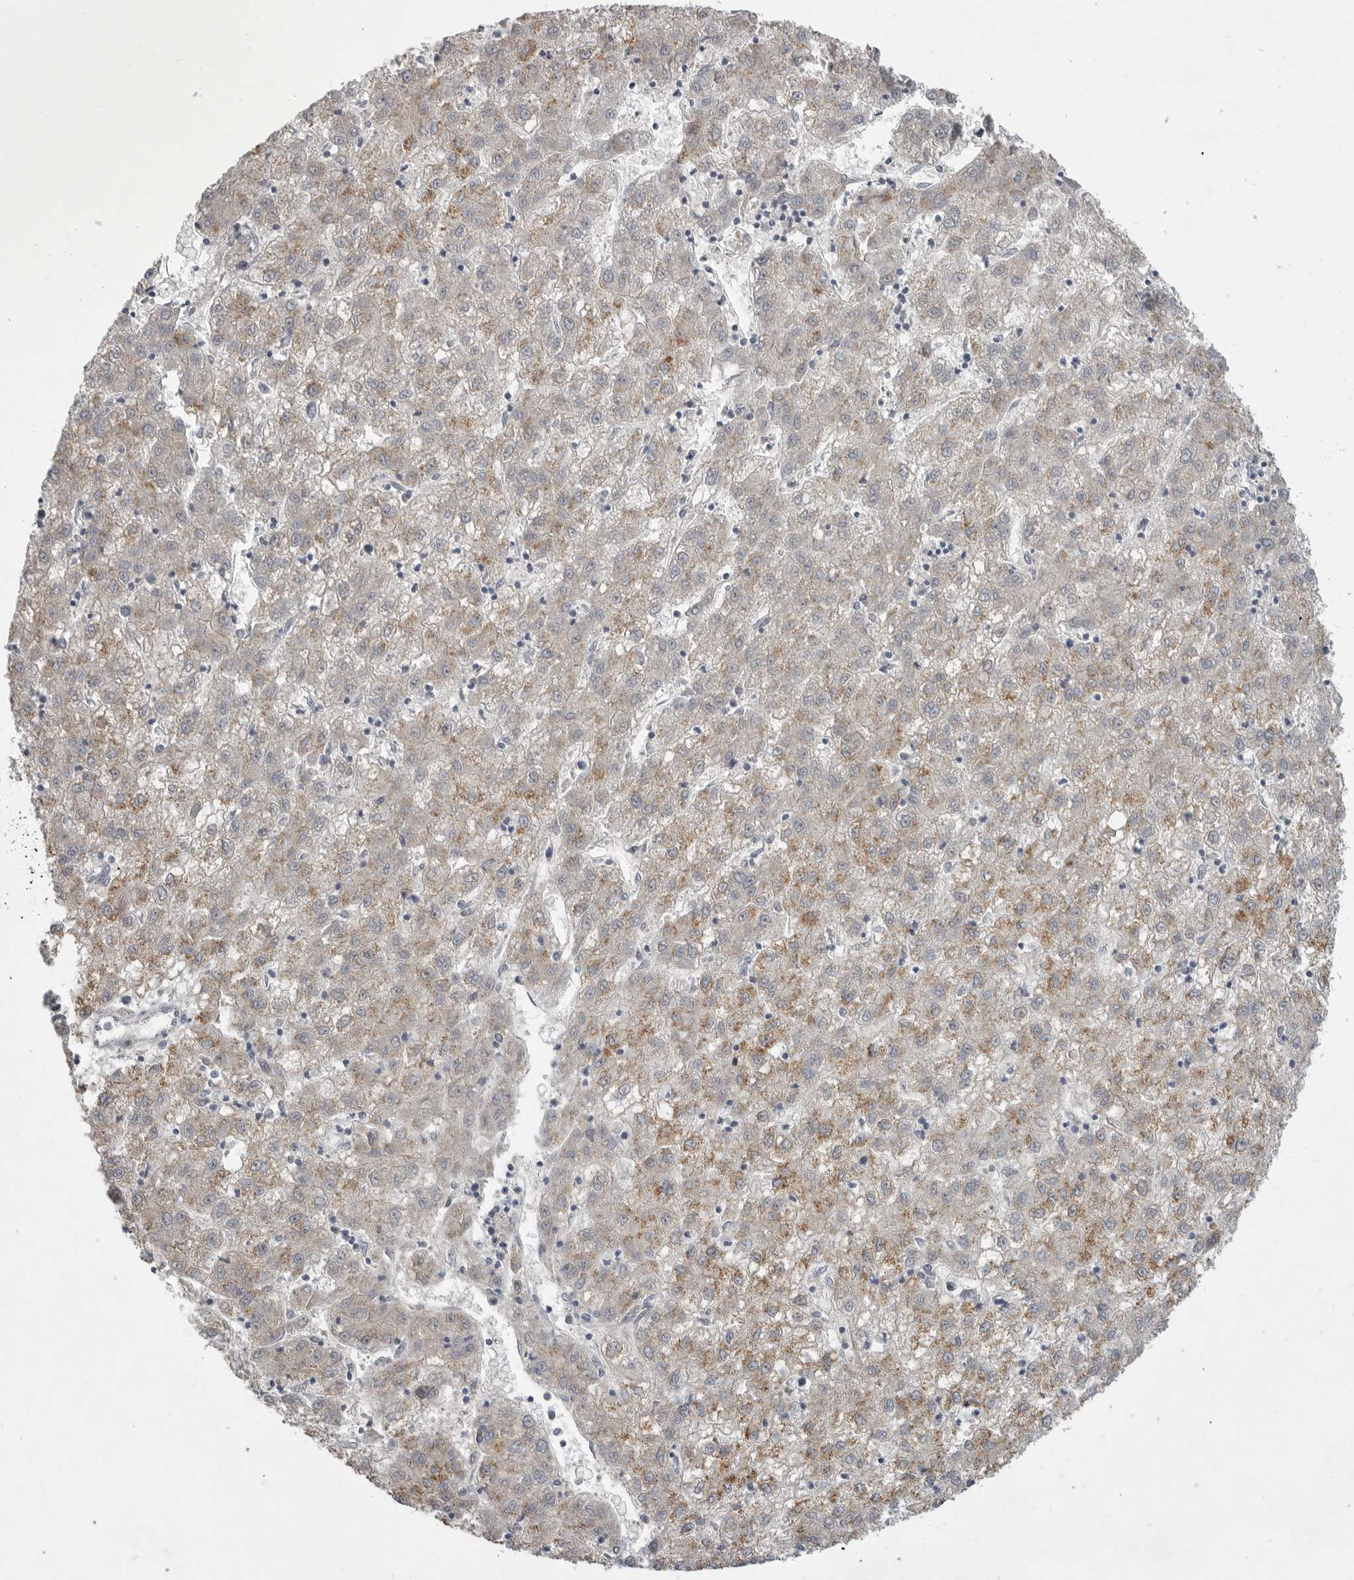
{"staining": {"intensity": "moderate", "quantity": ">75%", "location": "cytoplasmic/membranous"}, "tissue": "liver cancer", "cell_type": "Tumor cells", "image_type": "cancer", "snomed": [{"axis": "morphology", "description": "Carcinoma, Hepatocellular, NOS"}, {"axis": "topography", "description": "Liver"}], "caption": "Protein expression analysis of liver hepatocellular carcinoma shows moderate cytoplasmic/membranous positivity in approximately >75% of tumor cells. Ihc stains the protein in brown and the nuclei are stained blue.", "gene": "FBXO43", "patient": {"sex": "male", "age": 72}}